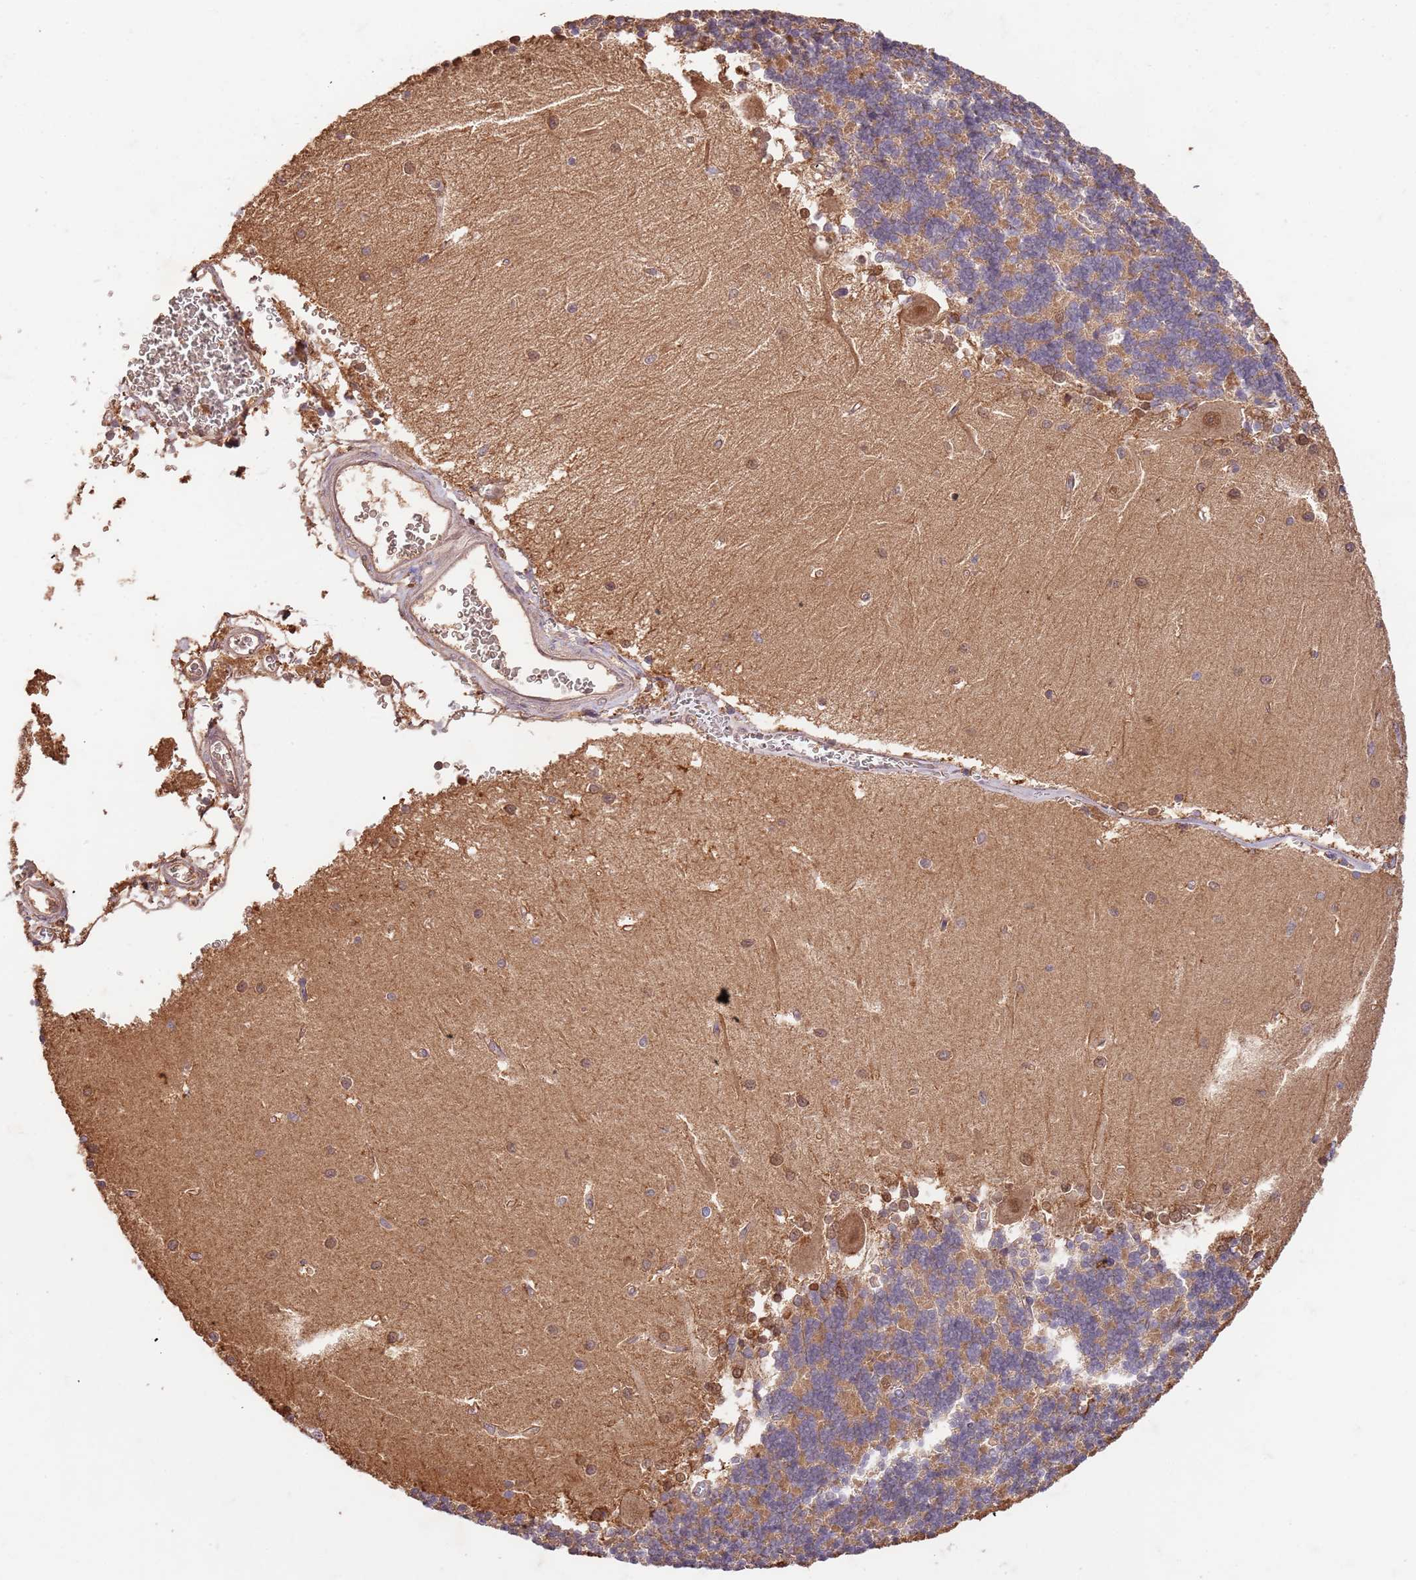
{"staining": {"intensity": "moderate", "quantity": "25%-75%", "location": "cytoplasmic/membranous"}, "tissue": "cerebellum", "cell_type": "Cells in granular layer", "image_type": "normal", "snomed": [{"axis": "morphology", "description": "Normal tissue, NOS"}, {"axis": "topography", "description": "Cerebellum"}], "caption": "This is an image of IHC staining of unremarkable cerebellum, which shows moderate staining in the cytoplasmic/membranous of cells in granular layer.", "gene": "UBE3A", "patient": {"sex": "male", "age": 37}}